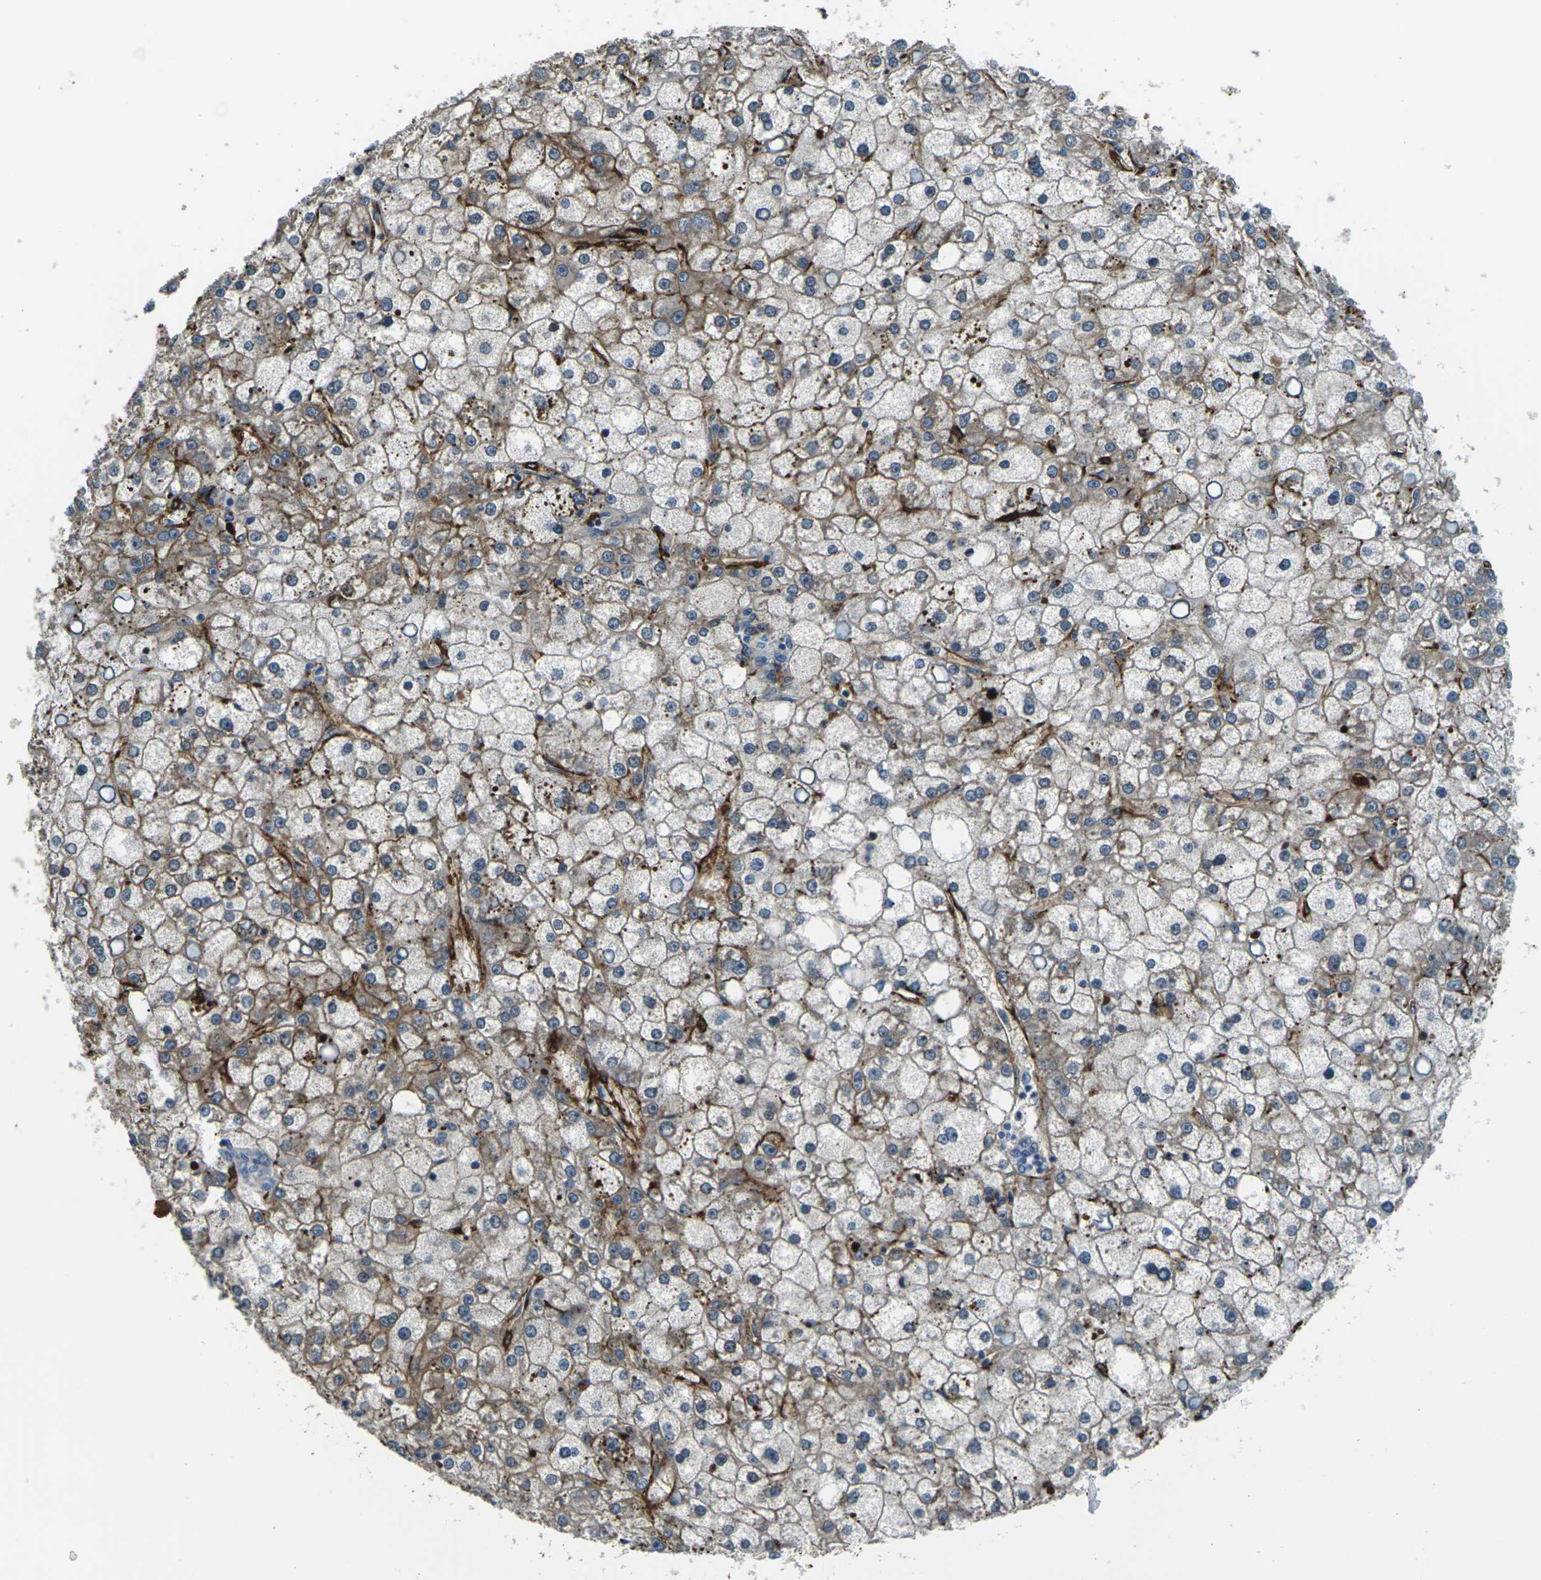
{"staining": {"intensity": "weak", "quantity": ">75%", "location": "cytoplasmic/membranous"}, "tissue": "liver cancer", "cell_type": "Tumor cells", "image_type": "cancer", "snomed": [{"axis": "morphology", "description": "Carcinoma, Hepatocellular, NOS"}, {"axis": "topography", "description": "Liver"}], "caption": "Protein expression analysis of liver cancer (hepatocellular carcinoma) exhibits weak cytoplasmic/membranous expression in about >75% of tumor cells. (DAB (3,3'-diaminobenzidine) IHC, brown staining for protein, blue staining for nuclei).", "gene": "GRAMD1C", "patient": {"sex": "male", "age": 67}}